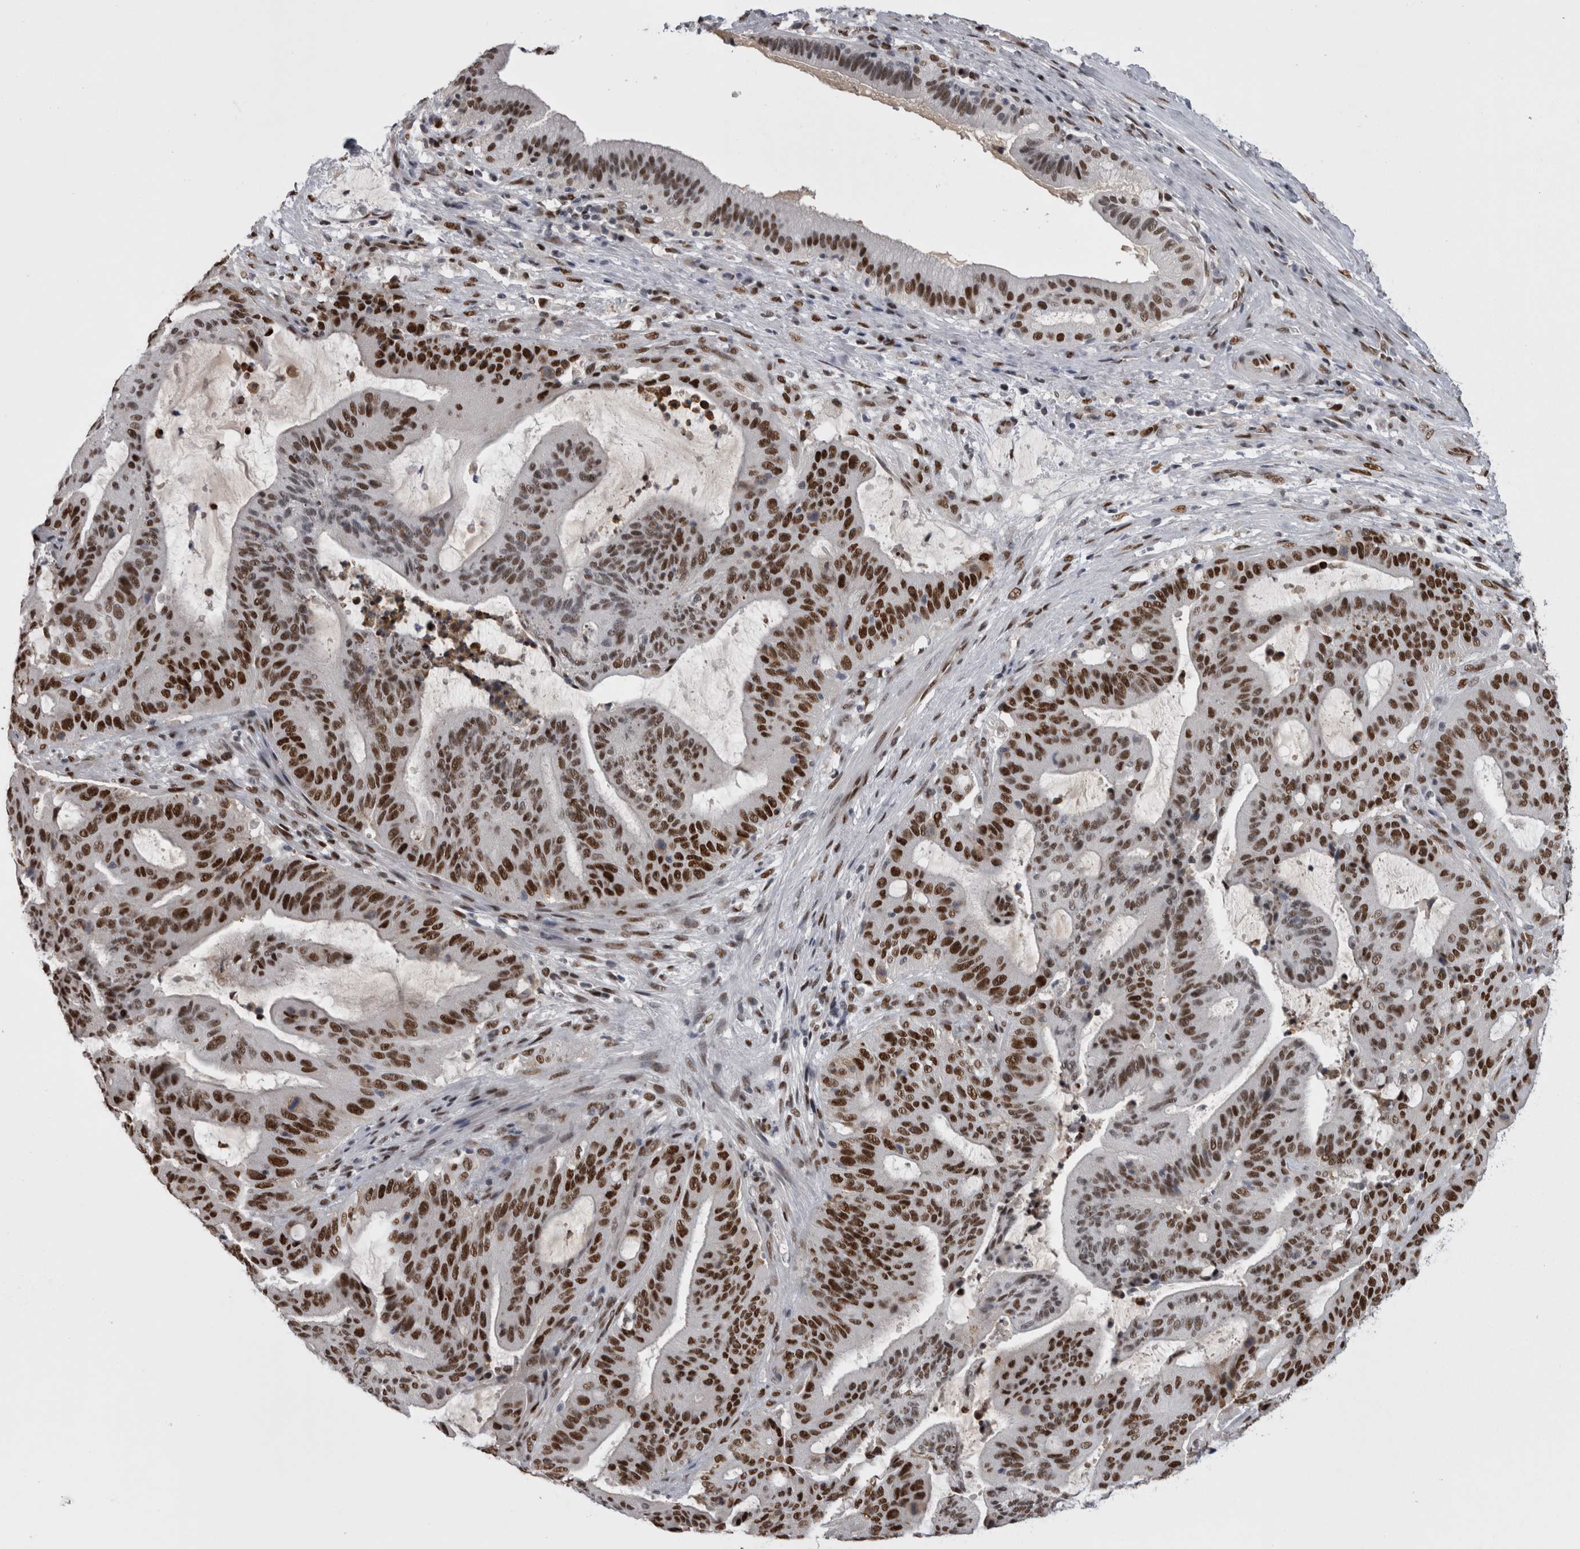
{"staining": {"intensity": "strong", "quantity": ">75%", "location": "nuclear"}, "tissue": "liver cancer", "cell_type": "Tumor cells", "image_type": "cancer", "snomed": [{"axis": "morphology", "description": "Normal tissue, NOS"}, {"axis": "morphology", "description": "Cholangiocarcinoma"}, {"axis": "topography", "description": "Liver"}, {"axis": "topography", "description": "Peripheral nerve tissue"}], "caption": "High-magnification brightfield microscopy of liver cancer stained with DAB (3,3'-diaminobenzidine) (brown) and counterstained with hematoxylin (blue). tumor cells exhibit strong nuclear staining is present in about>75% of cells.", "gene": "C1orf54", "patient": {"sex": "female", "age": 73}}